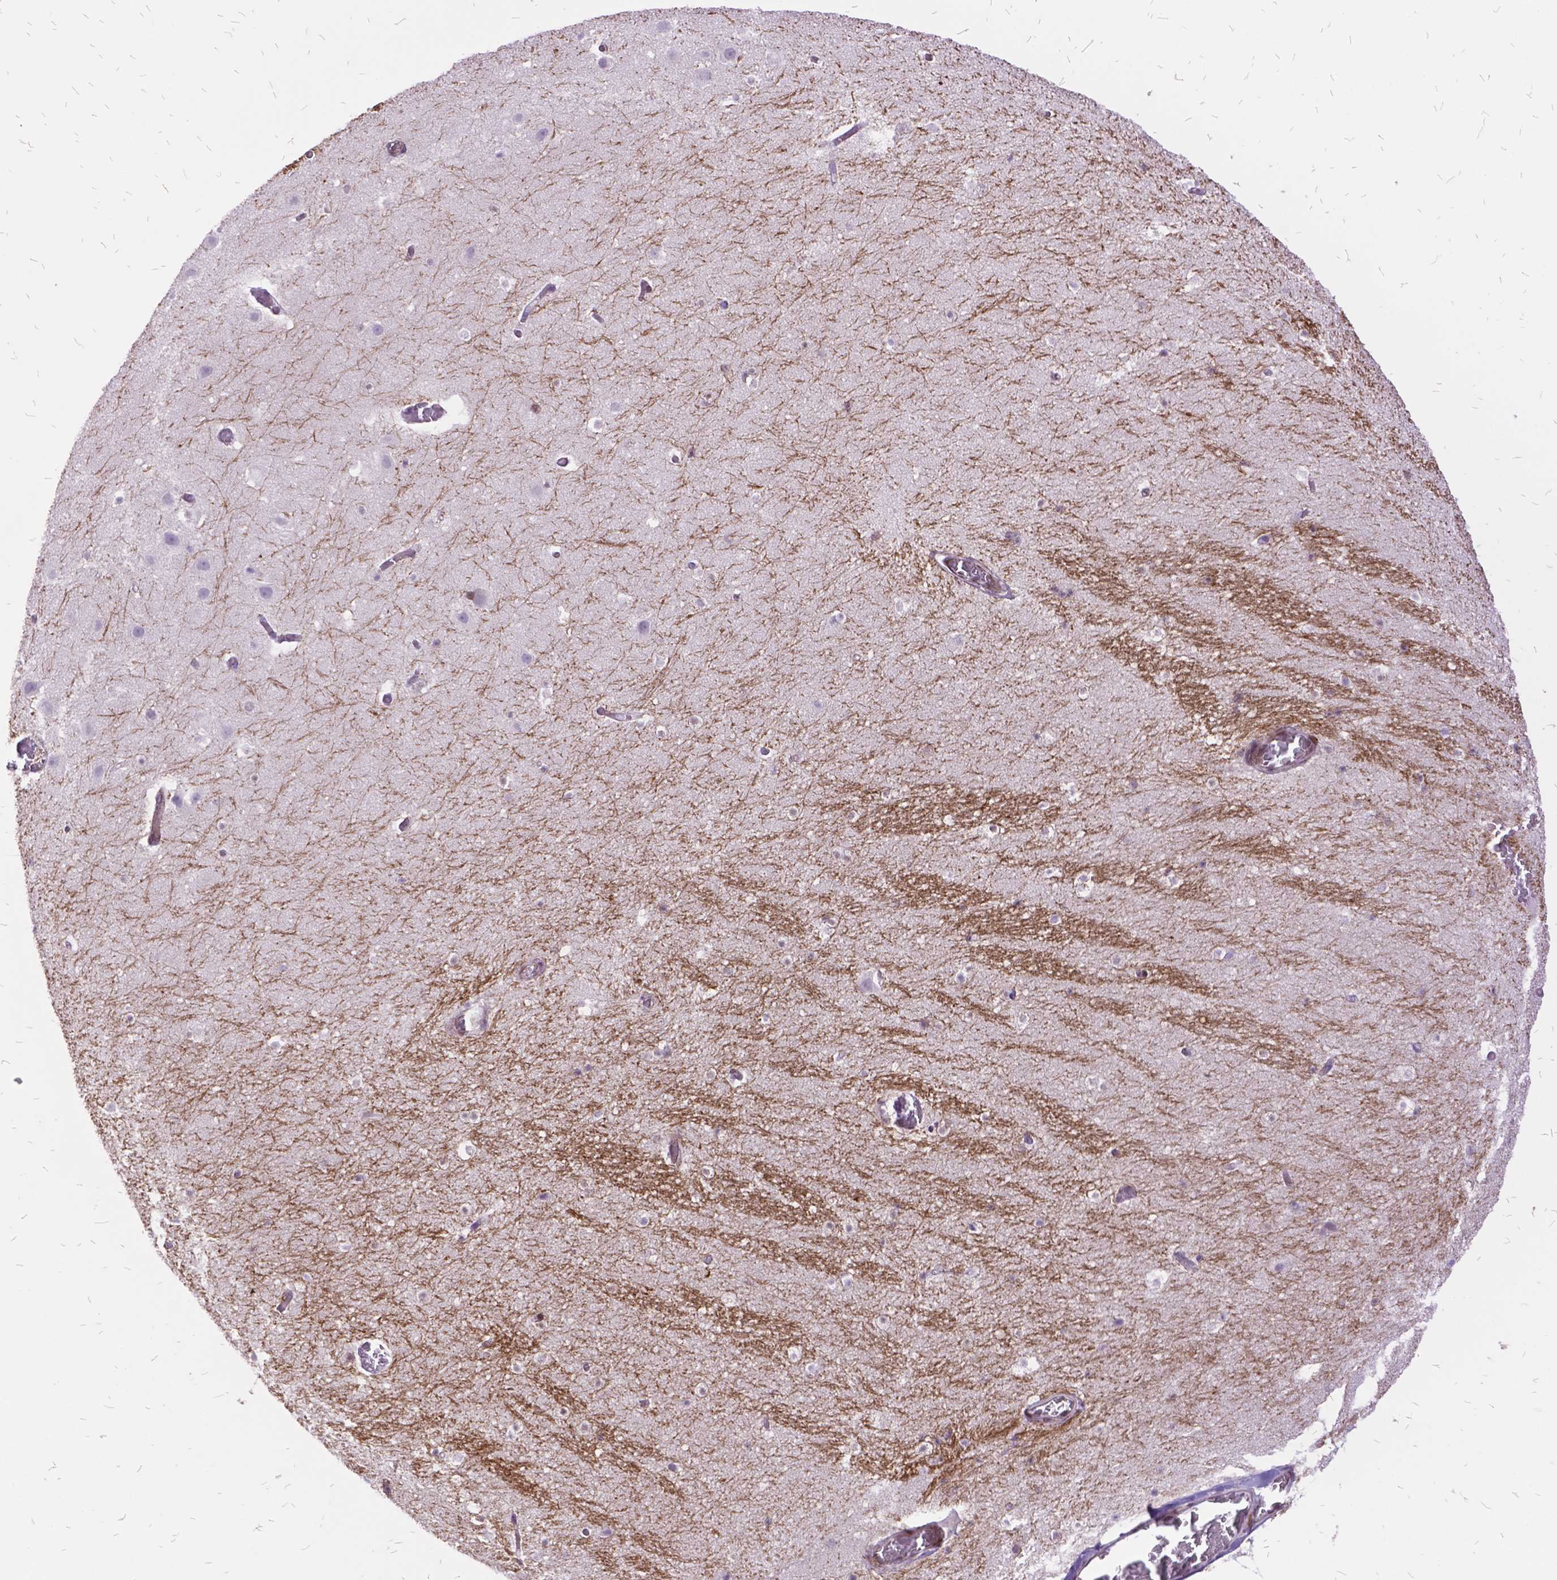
{"staining": {"intensity": "negative", "quantity": "none", "location": "none"}, "tissue": "hippocampus", "cell_type": "Glial cells", "image_type": "normal", "snomed": [{"axis": "morphology", "description": "Normal tissue, NOS"}, {"axis": "topography", "description": "Hippocampus"}], "caption": "Immunohistochemistry histopathology image of unremarkable hippocampus: hippocampus stained with DAB (3,3'-diaminobenzidine) reveals no significant protein positivity in glial cells.", "gene": "GRB7", "patient": {"sex": "male", "age": 26}}